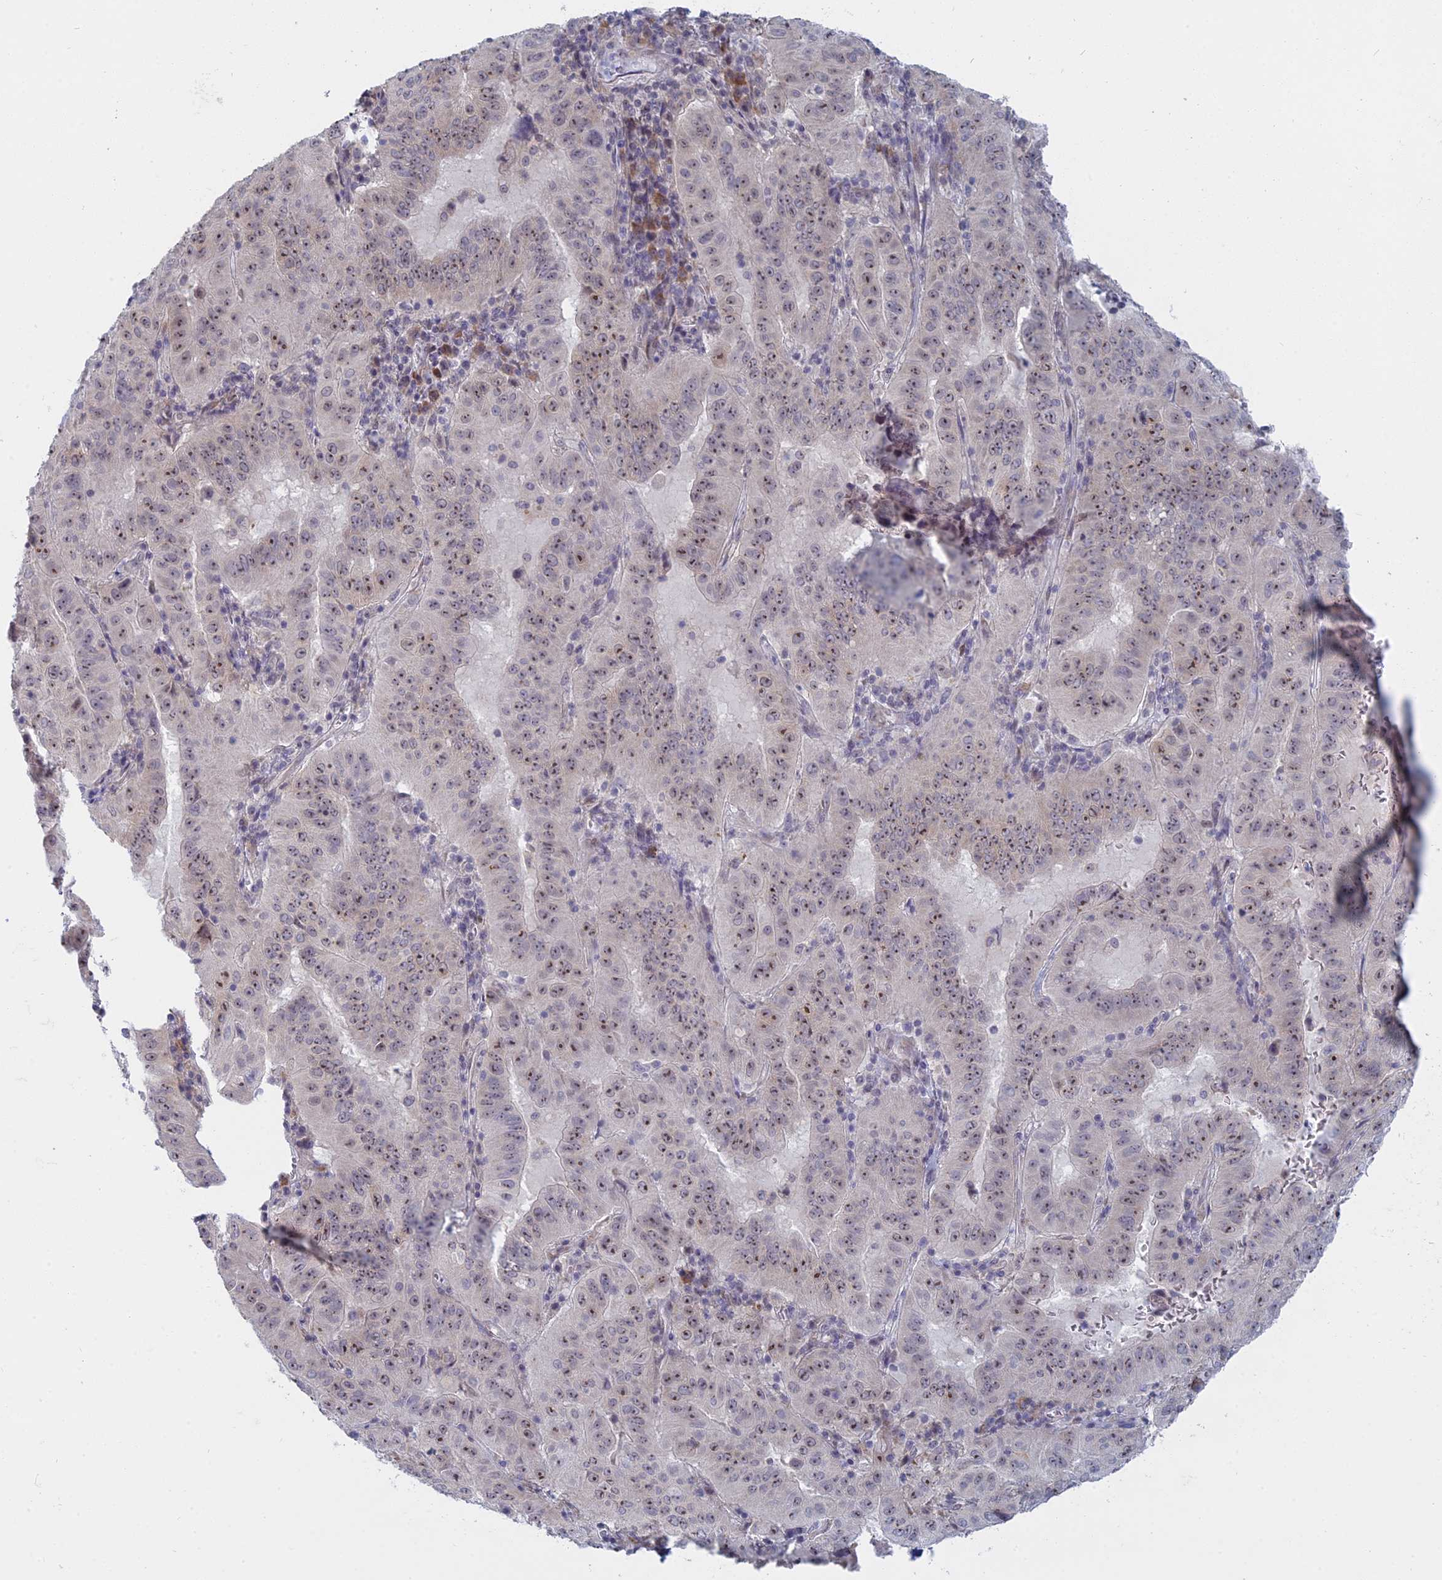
{"staining": {"intensity": "moderate", "quantity": ">75%", "location": "nuclear"}, "tissue": "pancreatic cancer", "cell_type": "Tumor cells", "image_type": "cancer", "snomed": [{"axis": "morphology", "description": "Adenocarcinoma, NOS"}, {"axis": "topography", "description": "Pancreas"}], "caption": "IHC staining of pancreatic cancer, which exhibits medium levels of moderate nuclear staining in approximately >75% of tumor cells indicating moderate nuclear protein staining. The staining was performed using DAB (3,3'-diaminobenzidine) (brown) for protein detection and nuclei were counterstained in hematoxylin (blue).", "gene": "RPS19BP1", "patient": {"sex": "male", "age": 63}}